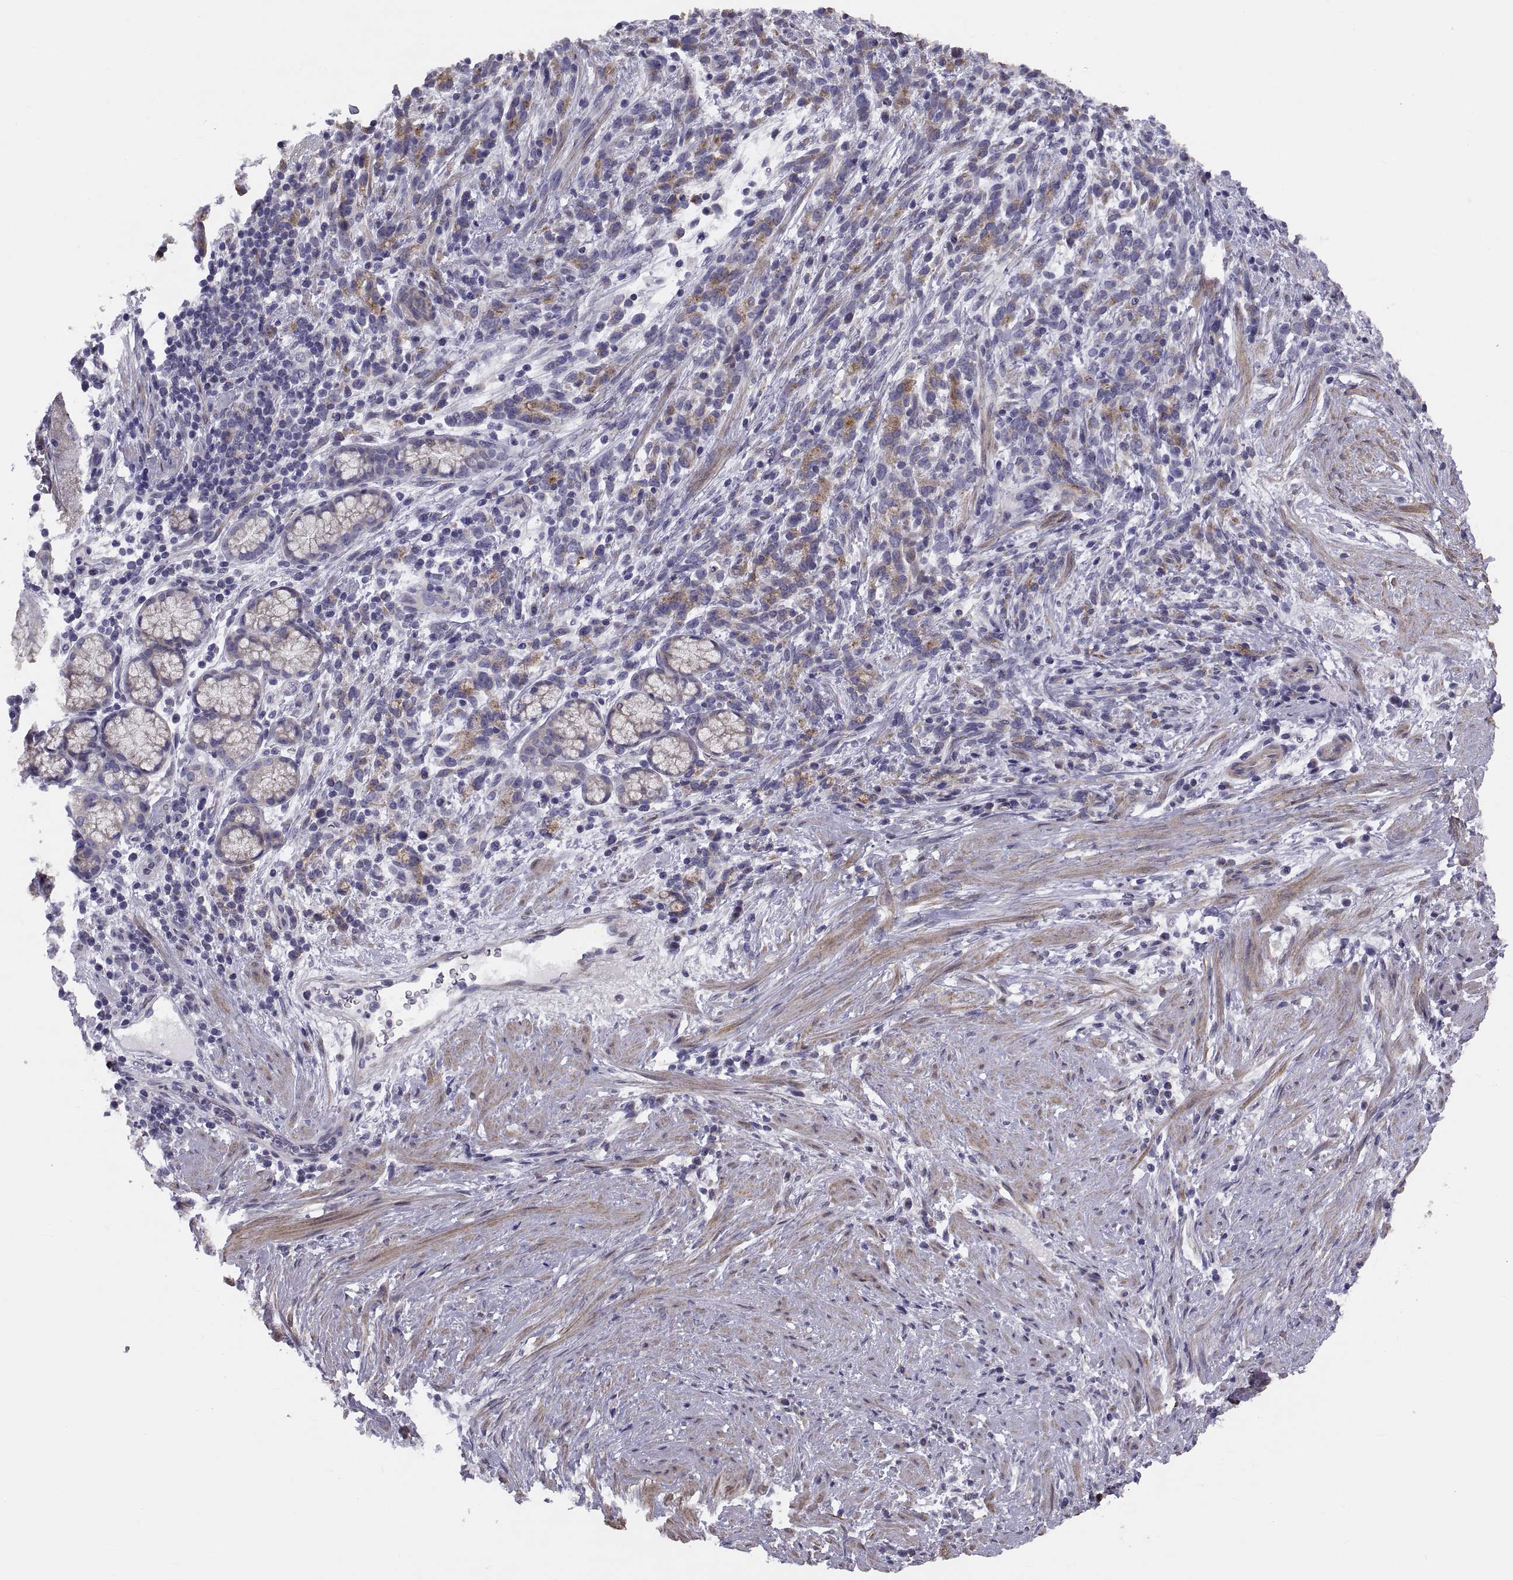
{"staining": {"intensity": "negative", "quantity": "none", "location": "none"}, "tissue": "stomach cancer", "cell_type": "Tumor cells", "image_type": "cancer", "snomed": [{"axis": "morphology", "description": "Adenocarcinoma, NOS"}, {"axis": "topography", "description": "Stomach"}], "caption": "Protein analysis of adenocarcinoma (stomach) shows no significant positivity in tumor cells.", "gene": "ANO1", "patient": {"sex": "female", "age": 57}}